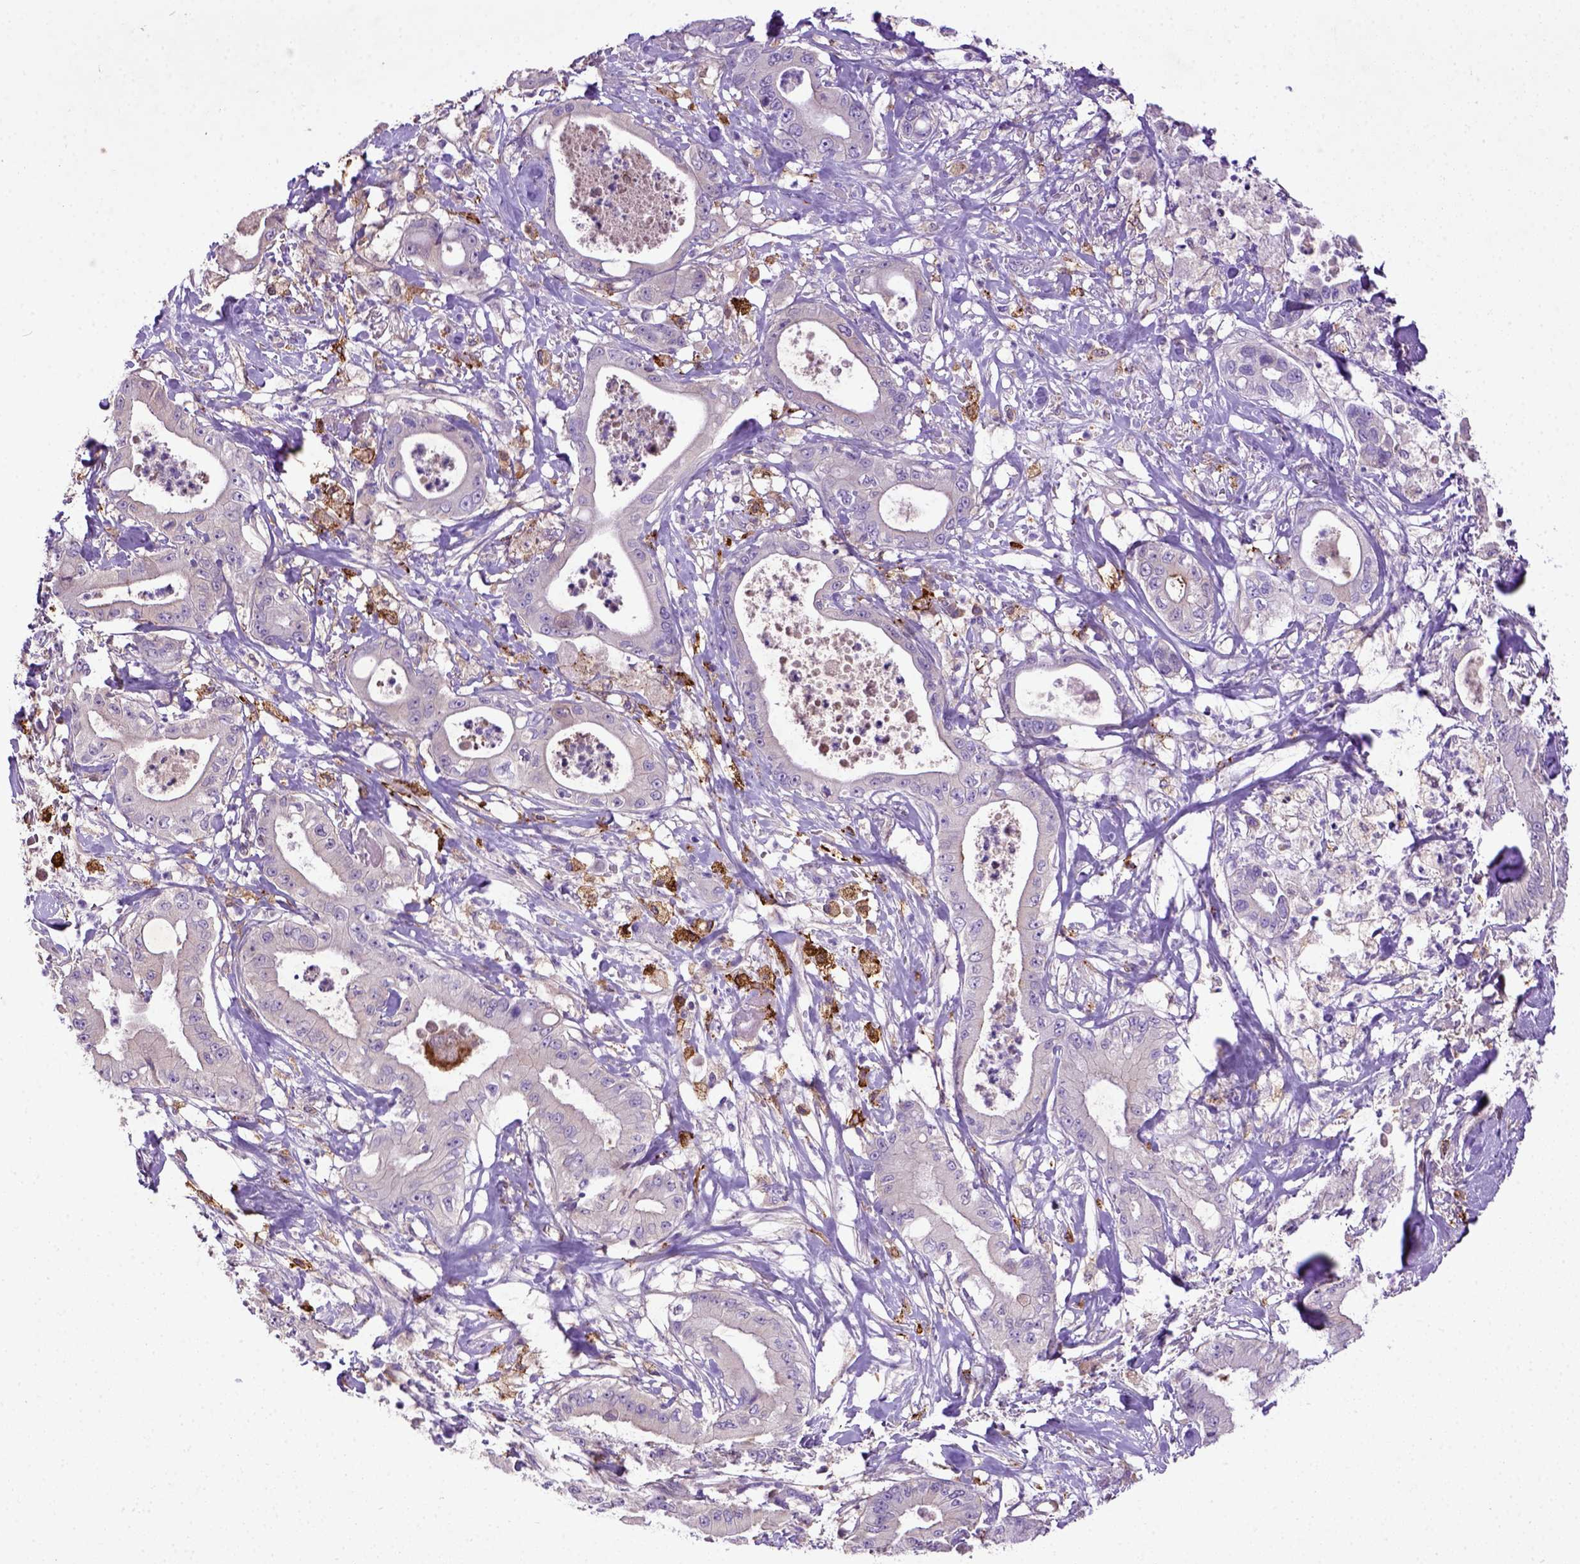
{"staining": {"intensity": "negative", "quantity": "none", "location": "none"}, "tissue": "pancreatic cancer", "cell_type": "Tumor cells", "image_type": "cancer", "snomed": [{"axis": "morphology", "description": "Adenocarcinoma, NOS"}, {"axis": "topography", "description": "Pancreas"}], "caption": "DAB immunohistochemical staining of pancreatic cancer demonstrates no significant expression in tumor cells.", "gene": "DEPDC1B", "patient": {"sex": "male", "age": 71}}